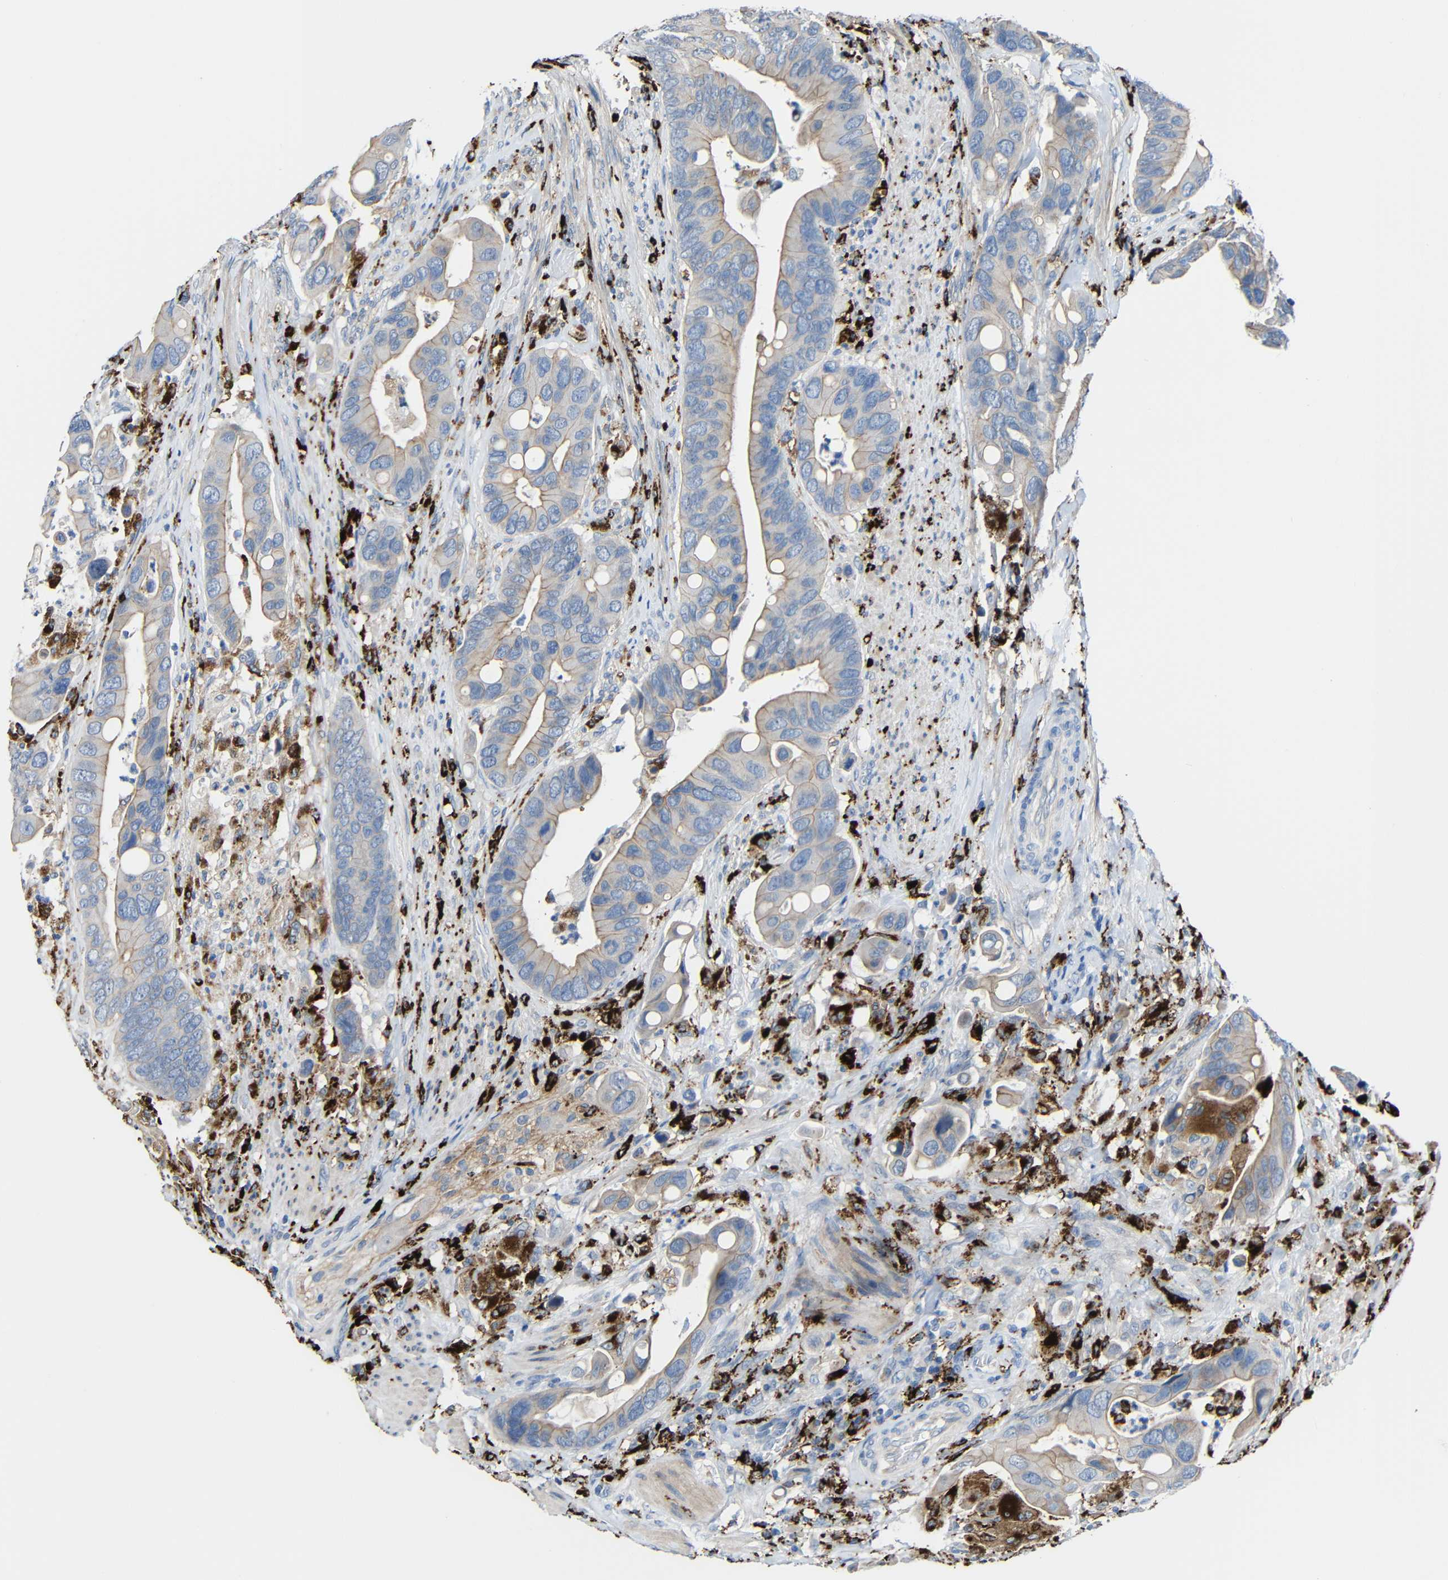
{"staining": {"intensity": "weak", "quantity": ">75%", "location": "cytoplasmic/membranous"}, "tissue": "colorectal cancer", "cell_type": "Tumor cells", "image_type": "cancer", "snomed": [{"axis": "morphology", "description": "Adenocarcinoma, NOS"}, {"axis": "topography", "description": "Rectum"}], "caption": "Immunohistochemical staining of colorectal adenocarcinoma displays low levels of weak cytoplasmic/membranous staining in approximately >75% of tumor cells.", "gene": "HLA-DMA", "patient": {"sex": "female", "age": 57}}